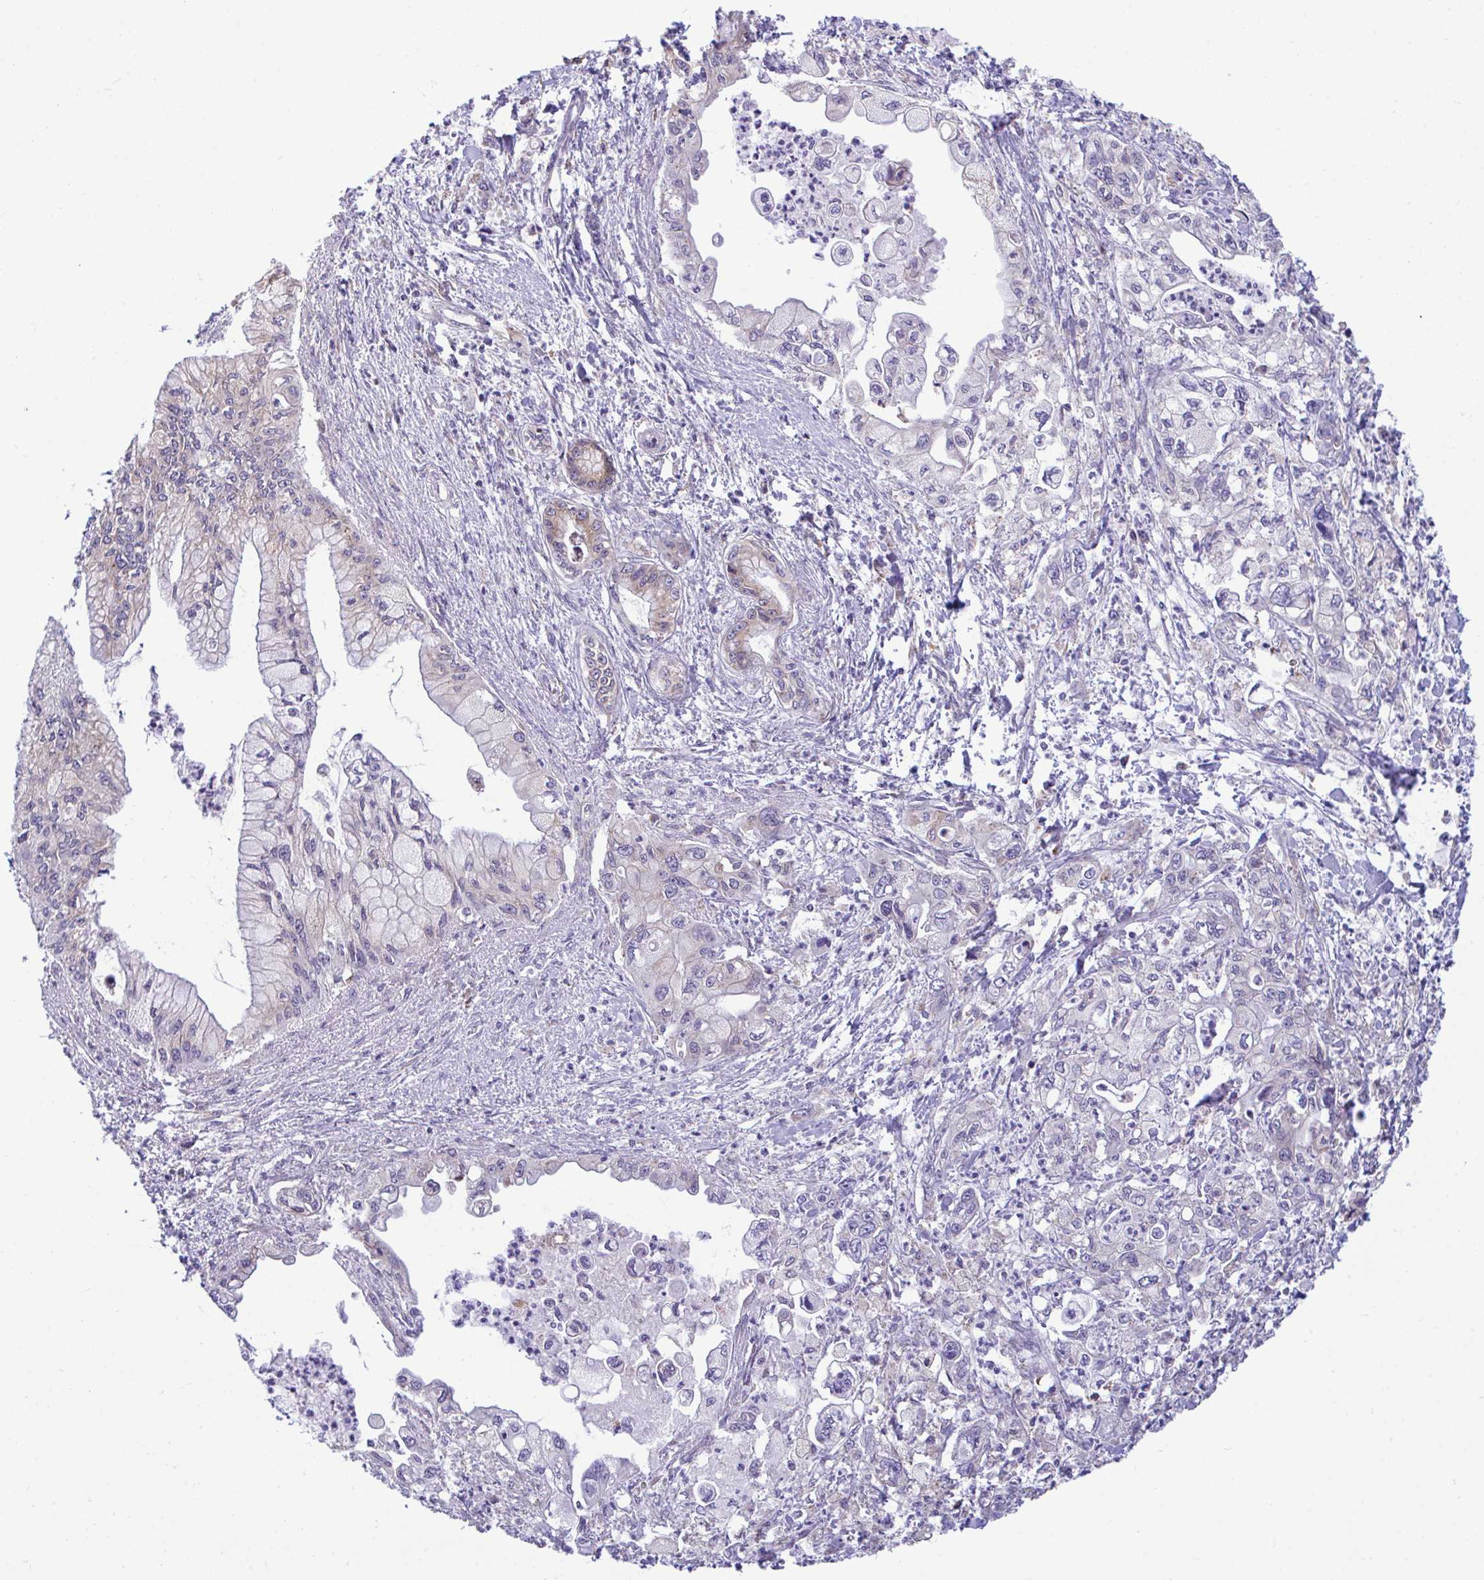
{"staining": {"intensity": "moderate", "quantity": "<25%", "location": "cytoplasmic/membranous"}, "tissue": "pancreatic cancer", "cell_type": "Tumor cells", "image_type": "cancer", "snomed": [{"axis": "morphology", "description": "Adenocarcinoma, NOS"}, {"axis": "topography", "description": "Pancreas"}], "caption": "A photomicrograph of adenocarcinoma (pancreatic) stained for a protein reveals moderate cytoplasmic/membranous brown staining in tumor cells. The protein of interest is shown in brown color, while the nuclei are stained blue.", "gene": "PIGK", "patient": {"sex": "male", "age": 61}}